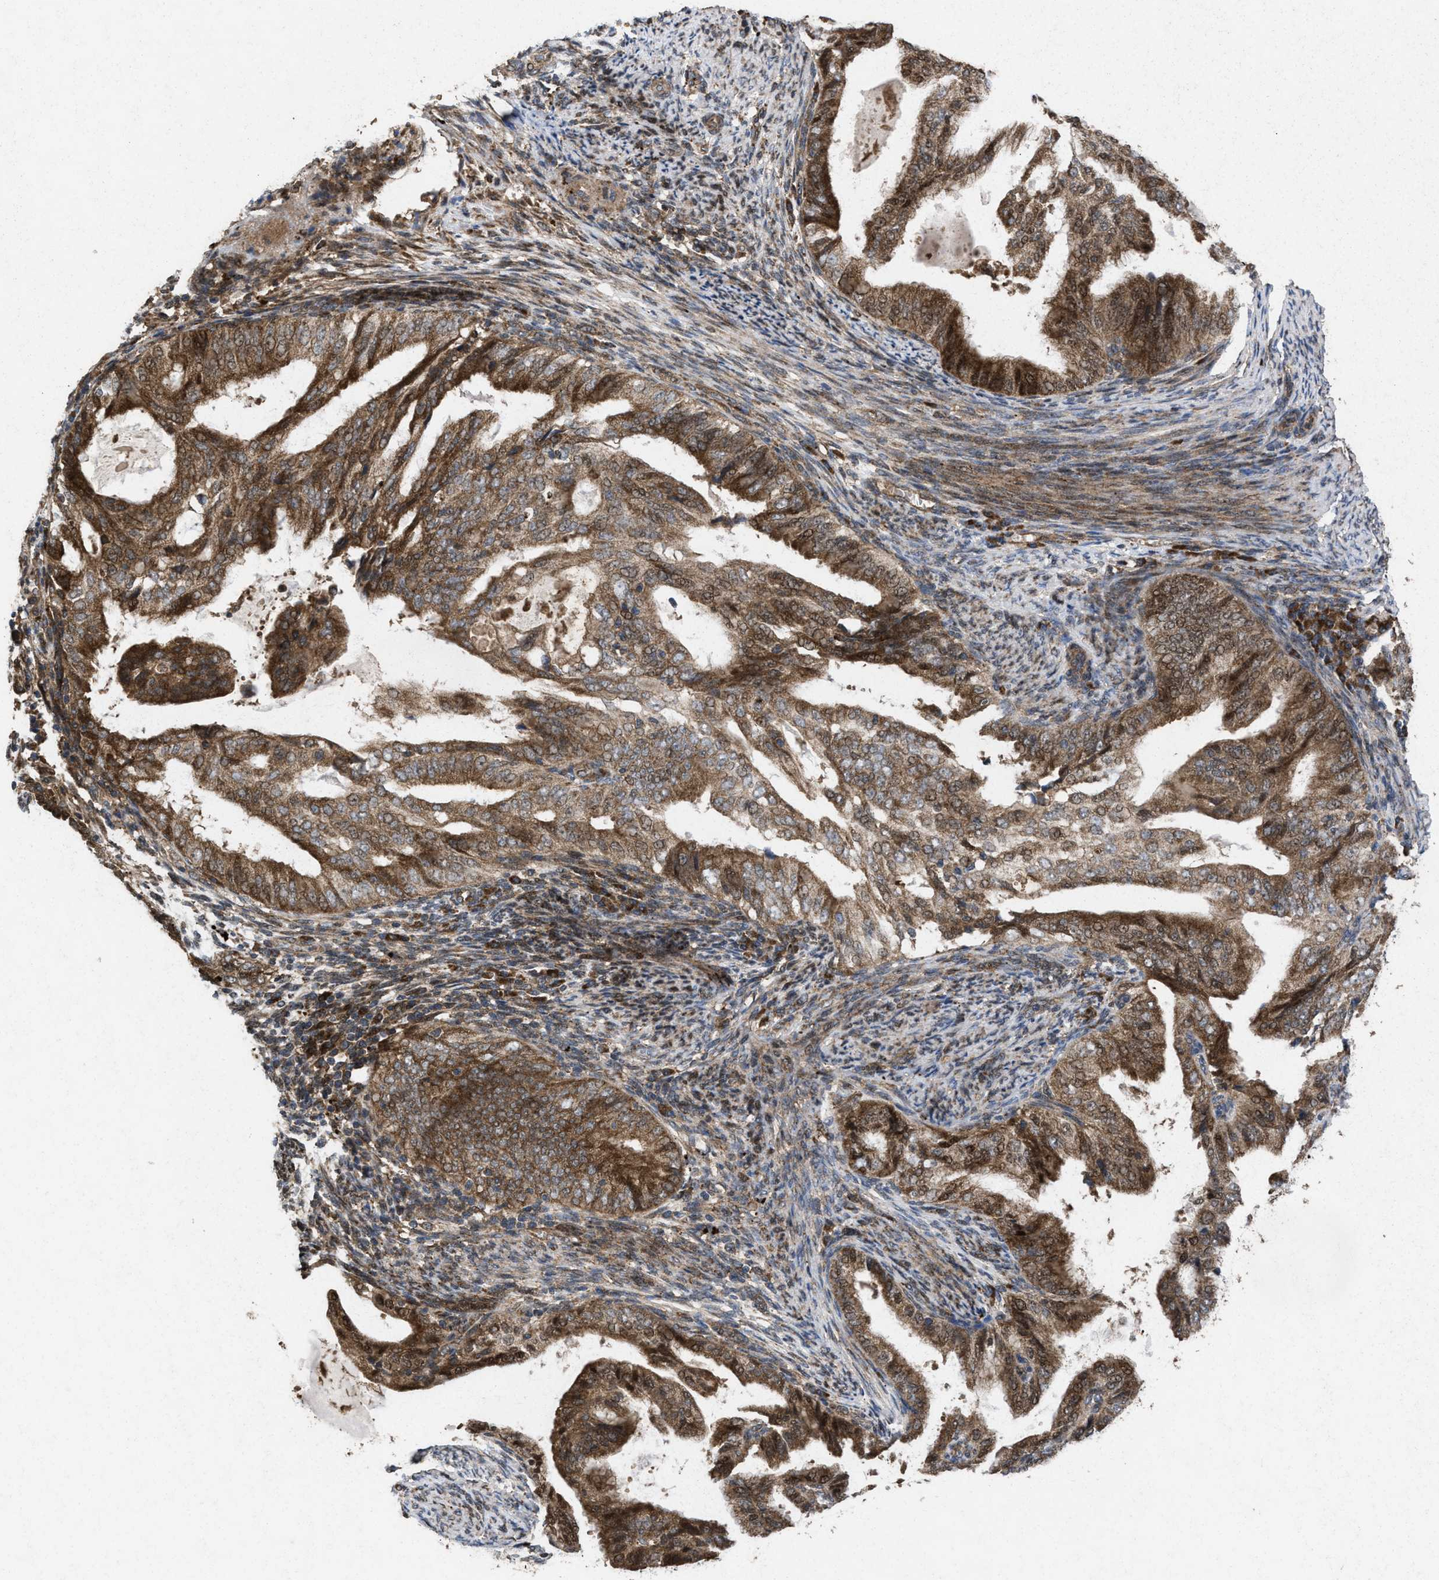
{"staining": {"intensity": "moderate", "quantity": ">75%", "location": "cytoplasmic/membranous"}, "tissue": "endometrial cancer", "cell_type": "Tumor cells", "image_type": "cancer", "snomed": [{"axis": "morphology", "description": "Adenocarcinoma, NOS"}, {"axis": "topography", "description": "Endometrium"}], "caption": "The histopathology image exhibits a brown stain indicating the presence of a protein in the cytoplasmic/membranous of tumor cells in endometrial cancer (adenocarcinoma).", "gene": "MSI2", "patient": {"sex": "female", "age": 58}}